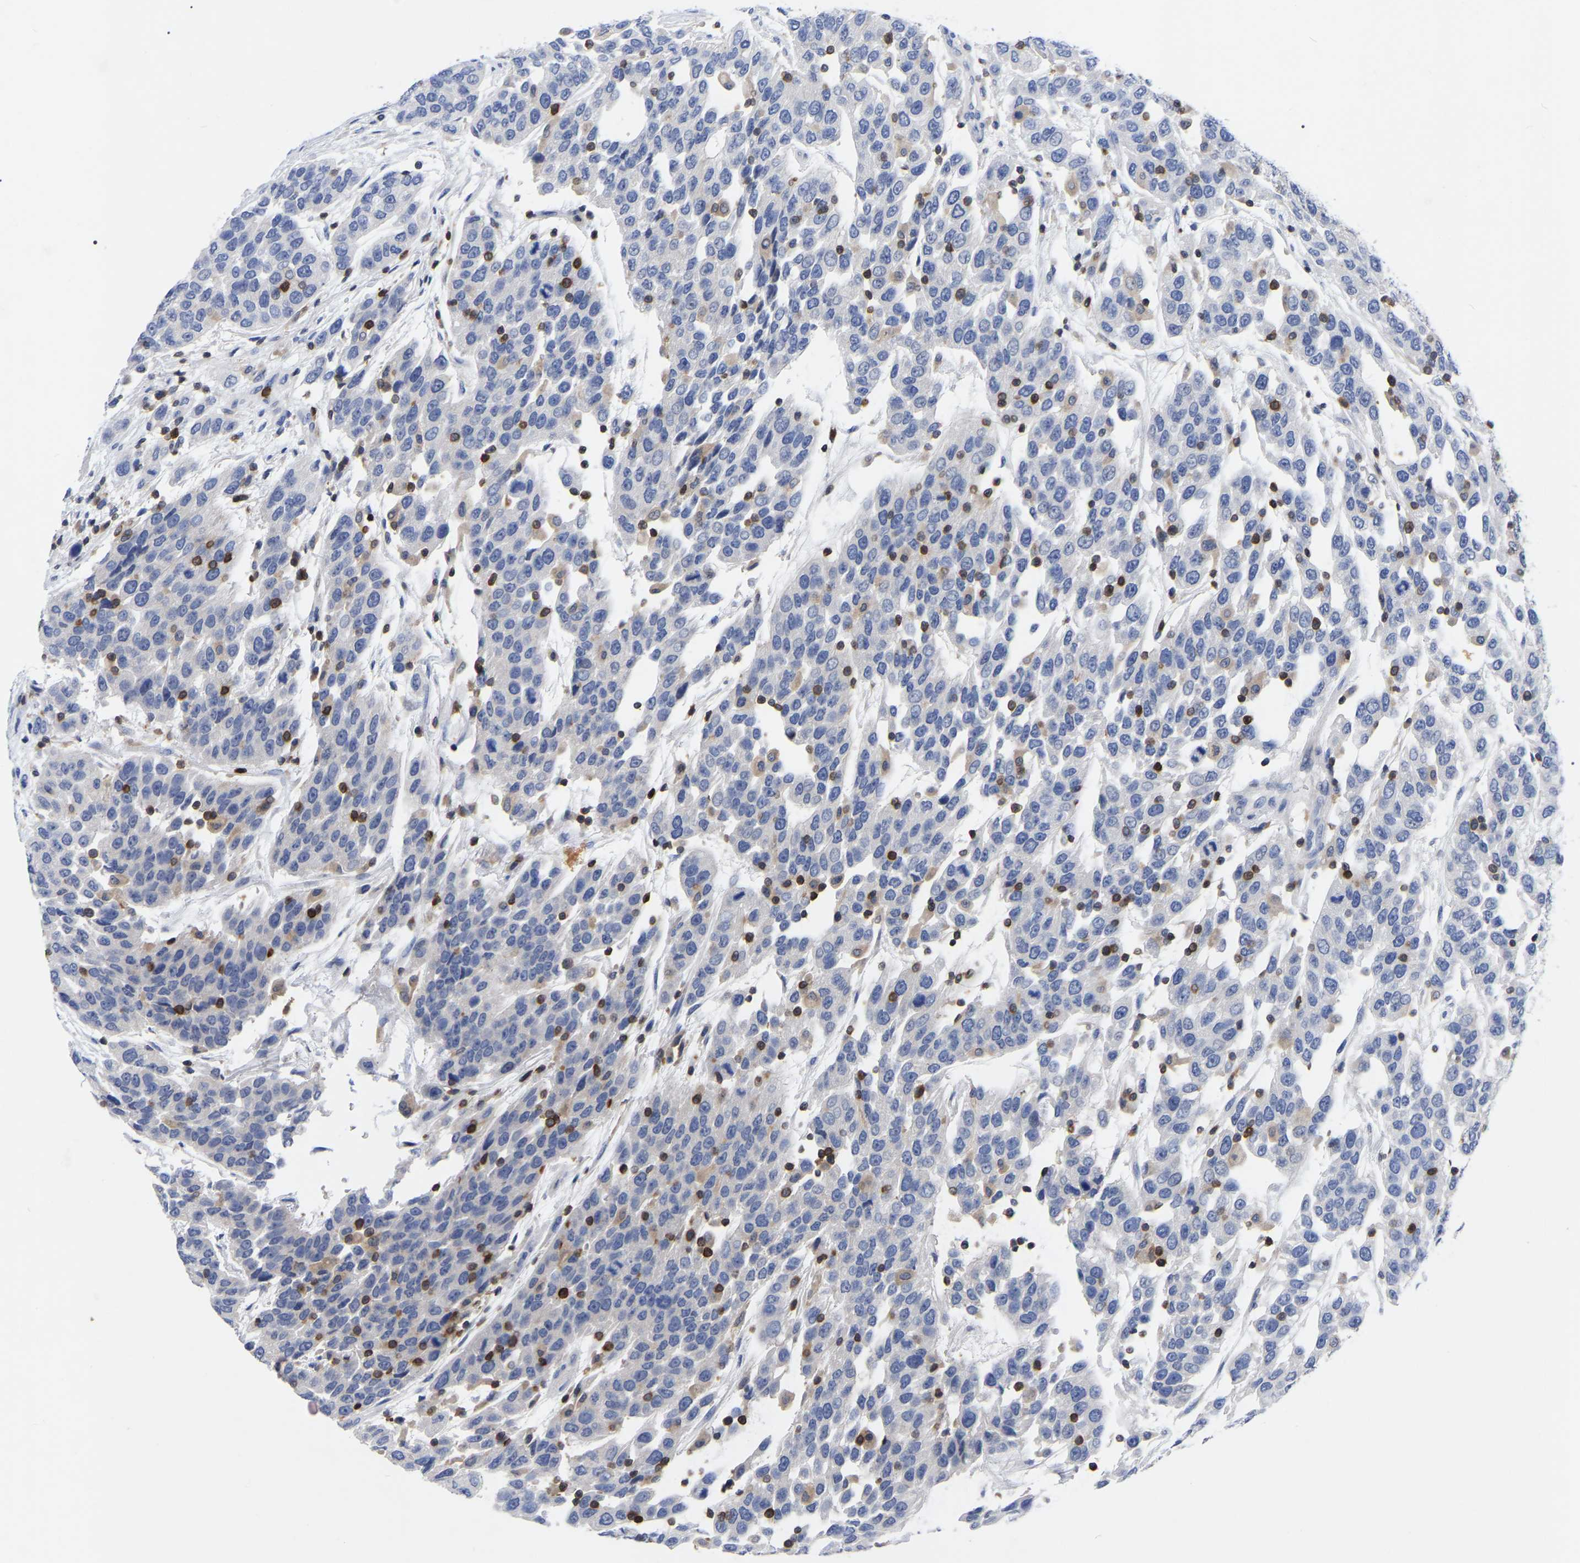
{"staining": {"intensity": "negative", "quantity": "none", "location": "none"}, "tissue": "urothelial cancer", "cell_type": "Tumor cells", "image_type": "cancer", "snomed": [{"axis": "morphology", "description": "Urothelial carcinoma, High grade"}, {"axis": "topography", "description": "Urinary bladder"}], "caption": "This is an immunohistochemistry photomicrograph of human urothelial cancer. There is no positivity in tumor cells.", "gene": "PTPN7", "patient": {"sex": "female", "age": 80}}